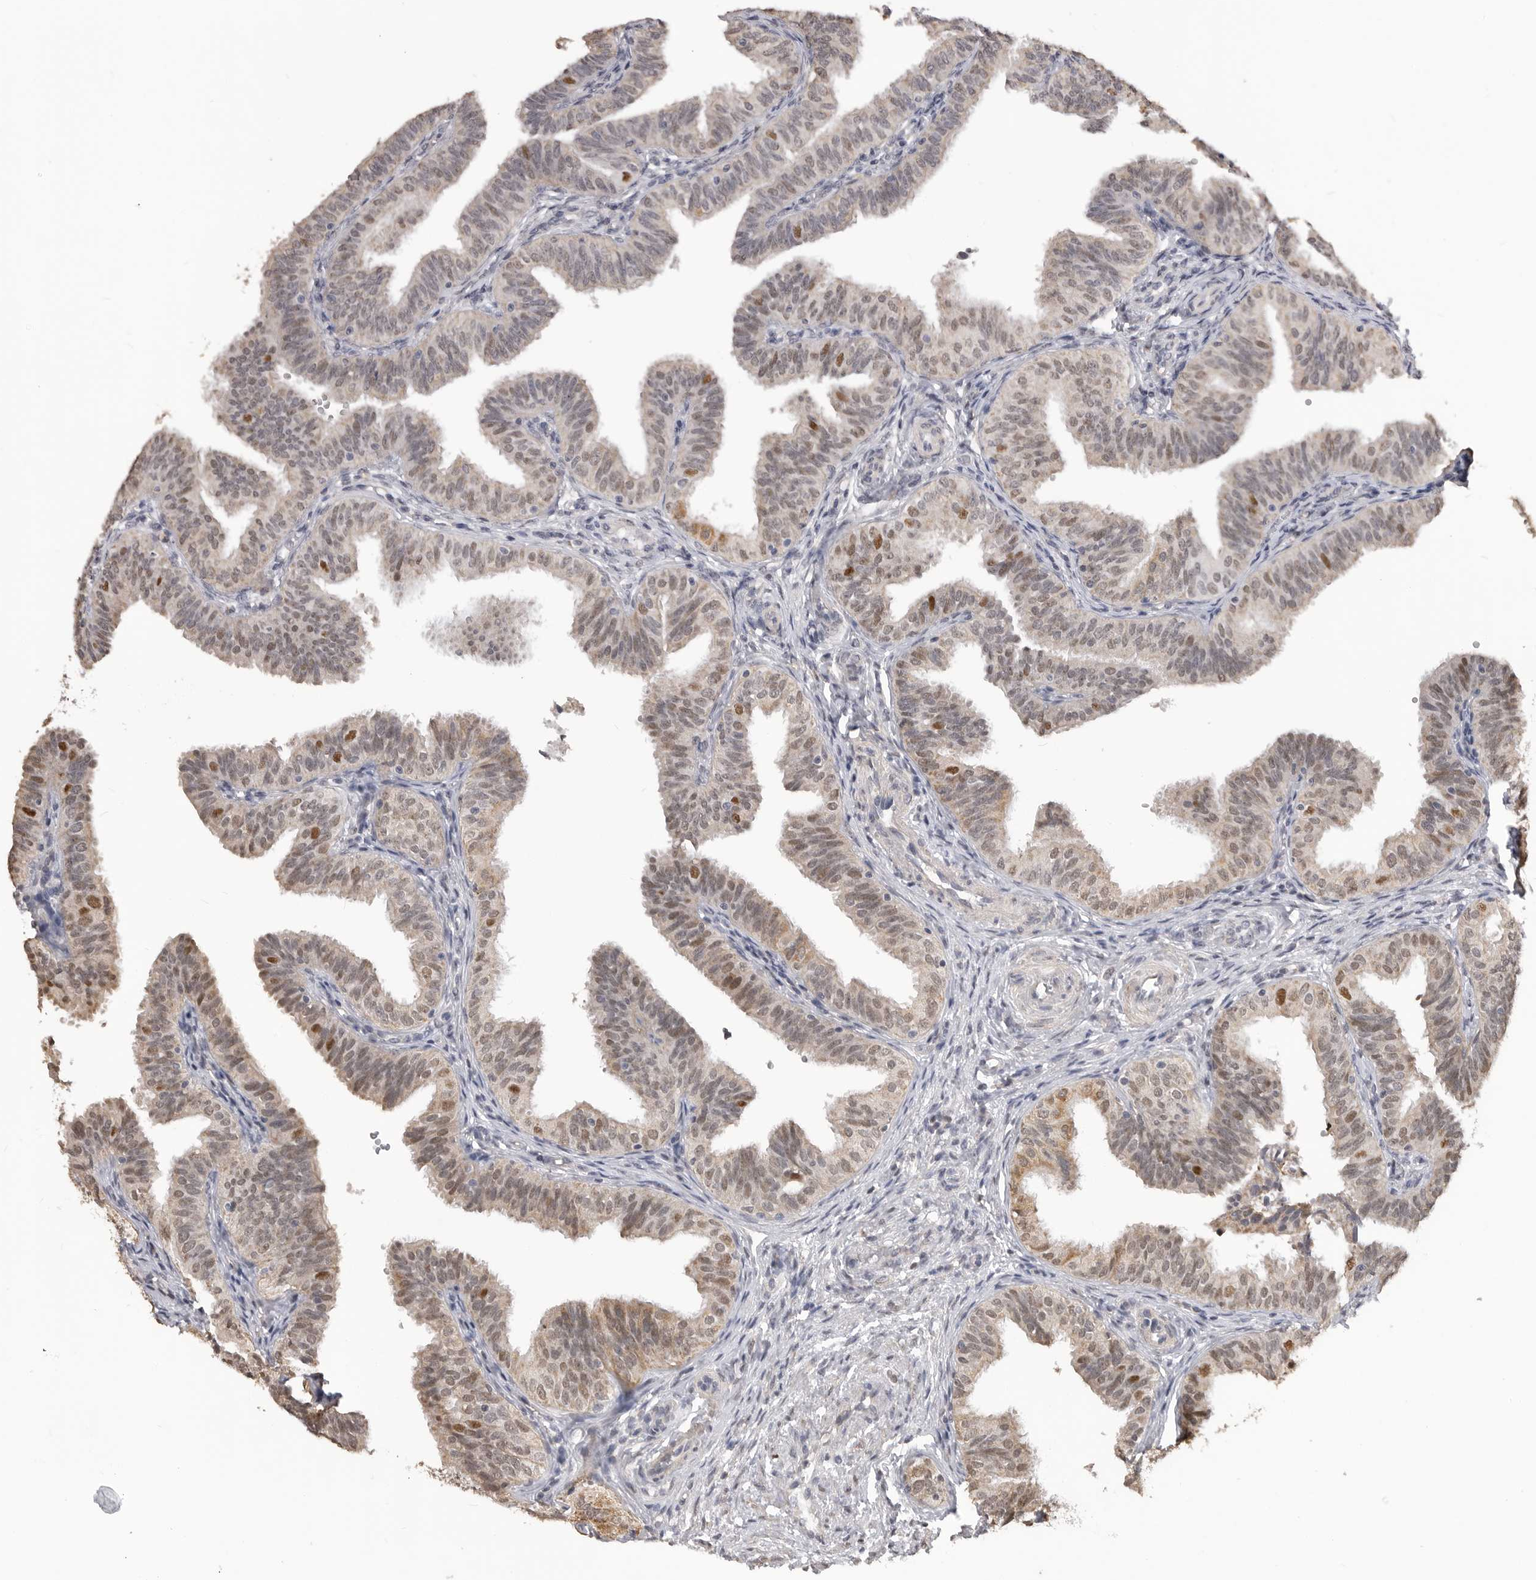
{"staining": {"intensity": "weak", "quantity": ">75%", "location": "cytoplasmic/membranous,nuclear"}, "tissue": "fallopian tube", "cell_type": "Glandular cells", "image_type": "normal", "snomed": [{"axis": "morphology", "description": "Normal tissue, NOS"}, {"axis": "topography", "description": "Fallopian tube"}], "caption": "This micrograph exhibits IHC staining of normal fallopian tube, with low weak cytoplasmic/membranous,nuclear staining in about >75% of glandular cells.", "gene": "SMARCC1", "patient": {"sex": "female", "age": 35}}